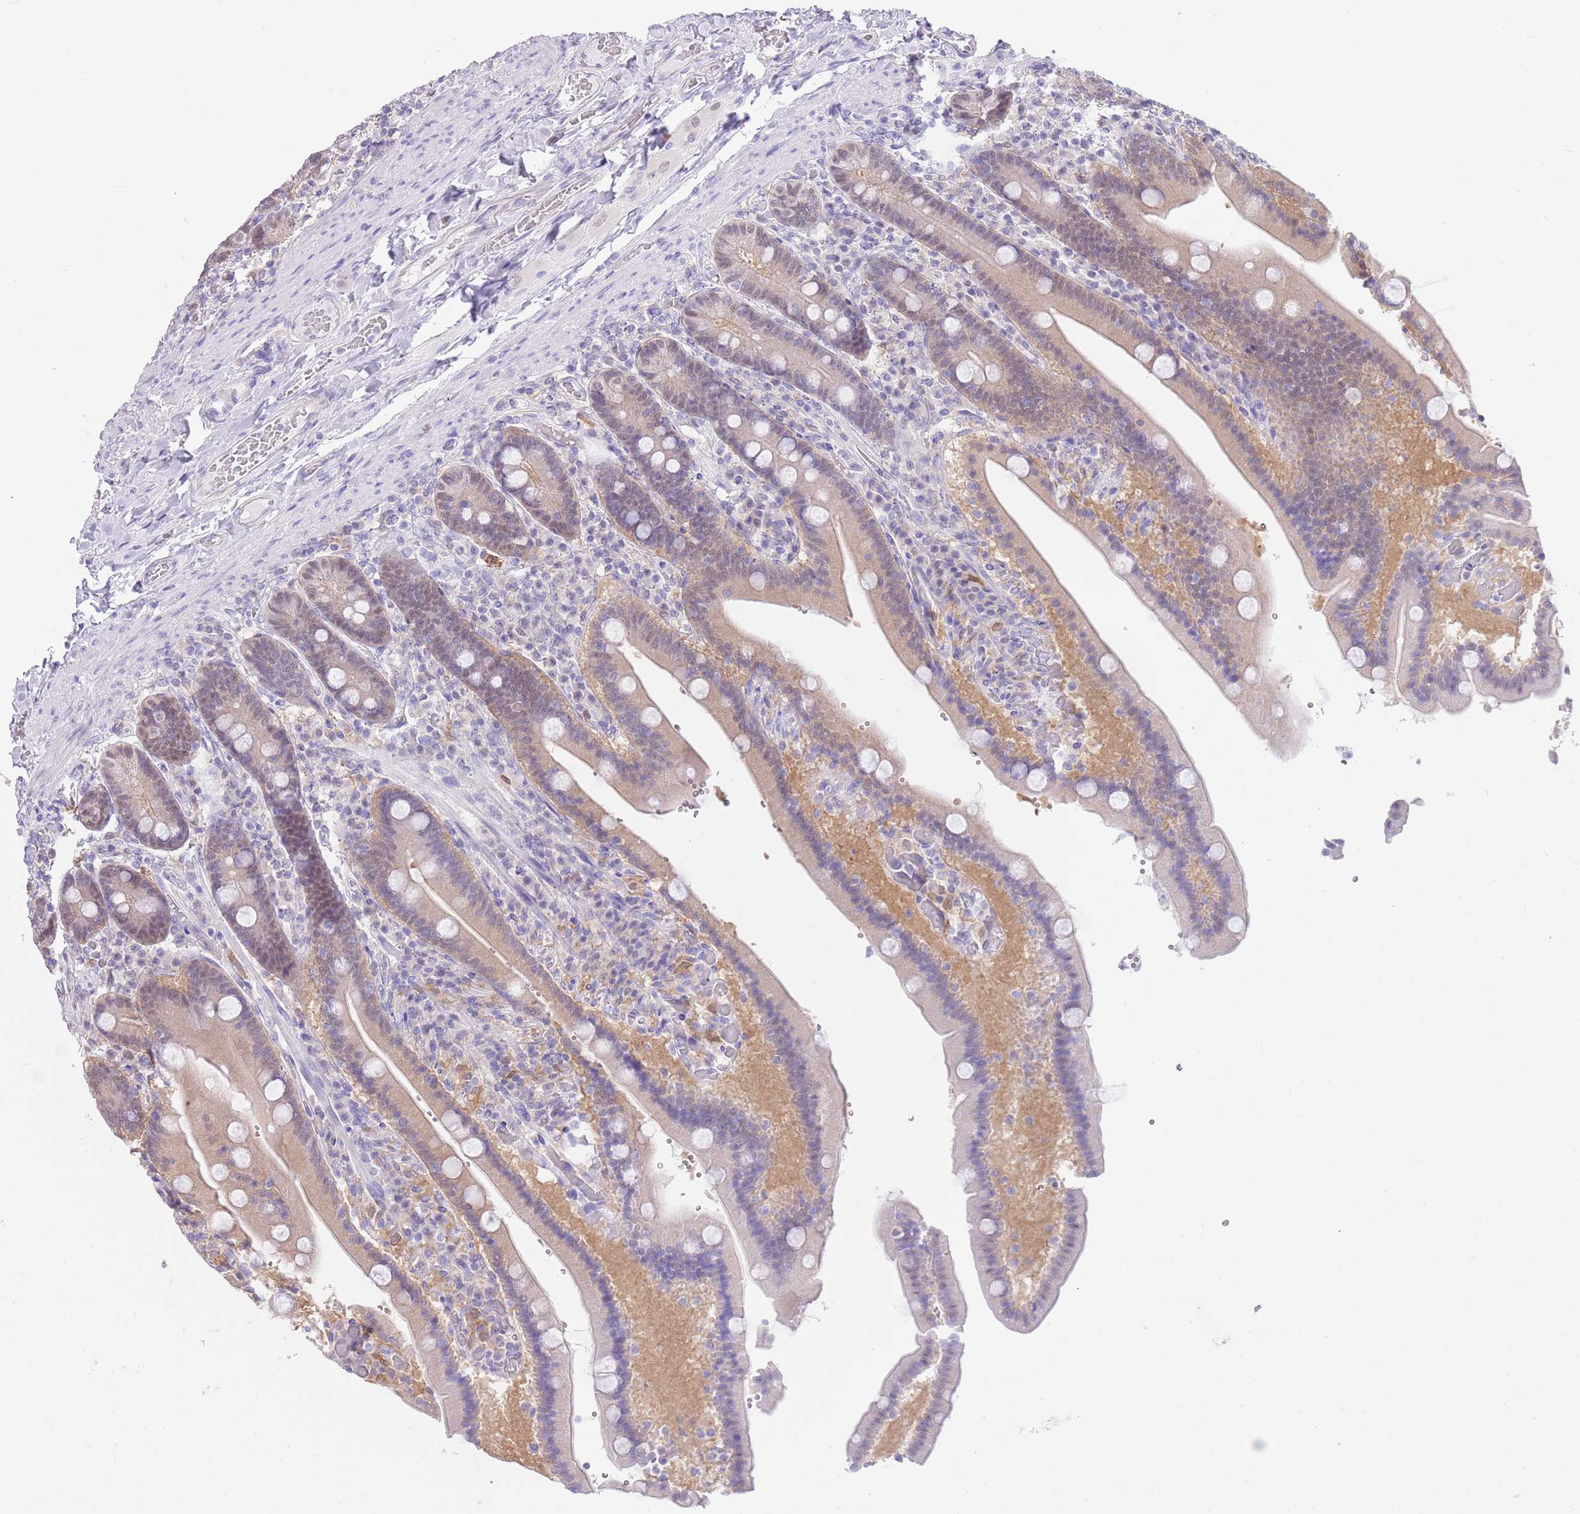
{"staining": {"intensity": "weak", "quantity": "<25%", "location": "nuclear"}, "tissue": "duodenum", "cell_type": "Glandular cells", "image_type": "normal", "snomed": [{"axis": "morphology", "description": "Normal tissue, NOS"}, {"axis": "topography", "description": "Duodenum"}], "caption": "Protein analysis of benign duodenum shows no significant expression in glandular cells.", "gene": "DDI2", "patient": {"sex": "female", "age": 62}}